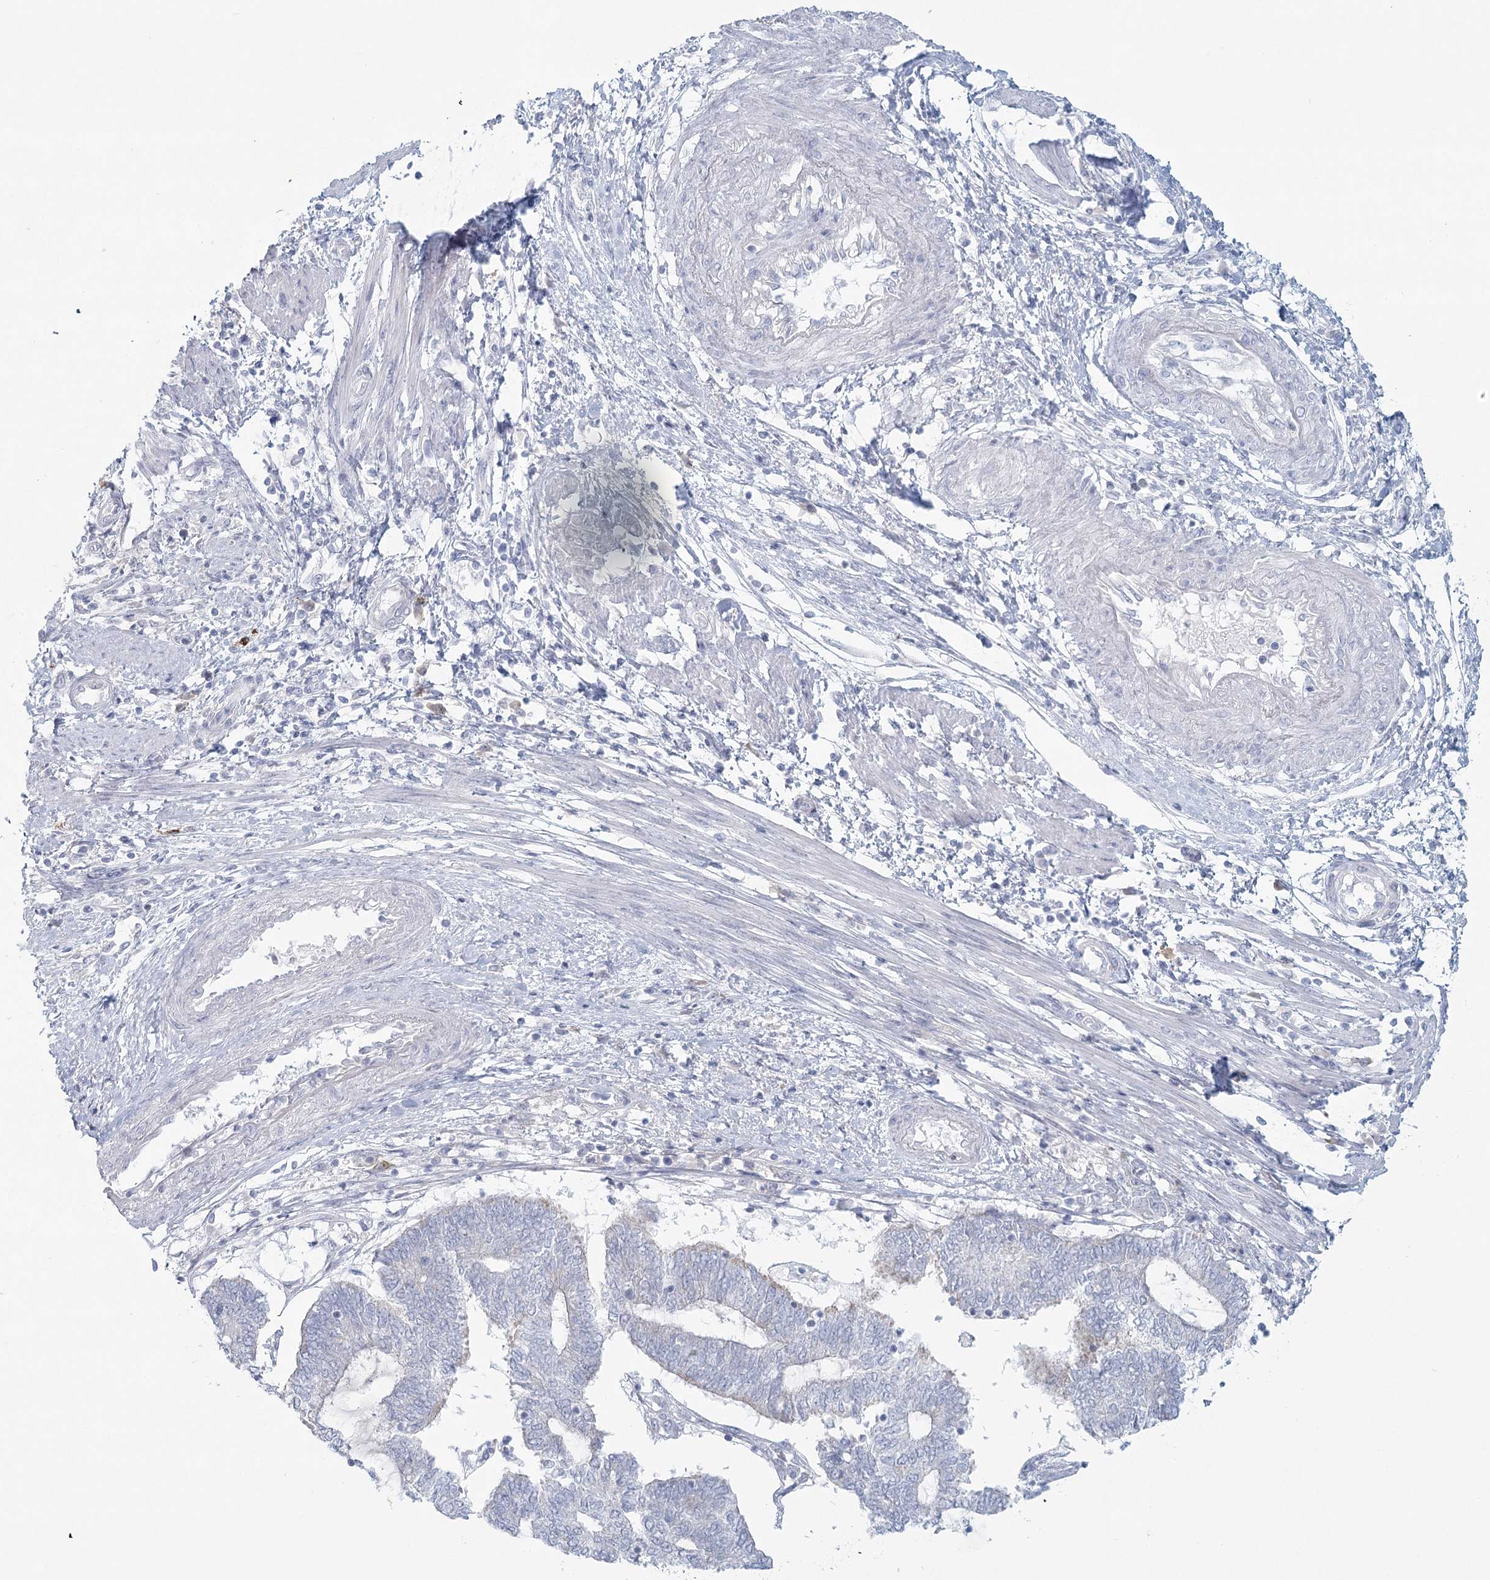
{"staining": {"intensity": "negative", "quantity": "none", "location": "none"}, "tissue": "endometrial cancer", "cell_type": "Tumor cells", "image_type": "cancer", "snomed": [{"axis": "morphology", "description": "Adenocarcinoma, NOS"}, {"axis": "topography", "description": "Uterus"}, {"axis": "topography", "description": "Endometrium"}], "caption": "An immunohistochemistry (IHC) photomicrograph of adenocarcinoma (endometrial) is shown. There is no staining in tumor cells of adenocarcinoma (endometrial).", "gene": "BPHL", "patient": {"sex": "female", "age": 70}}